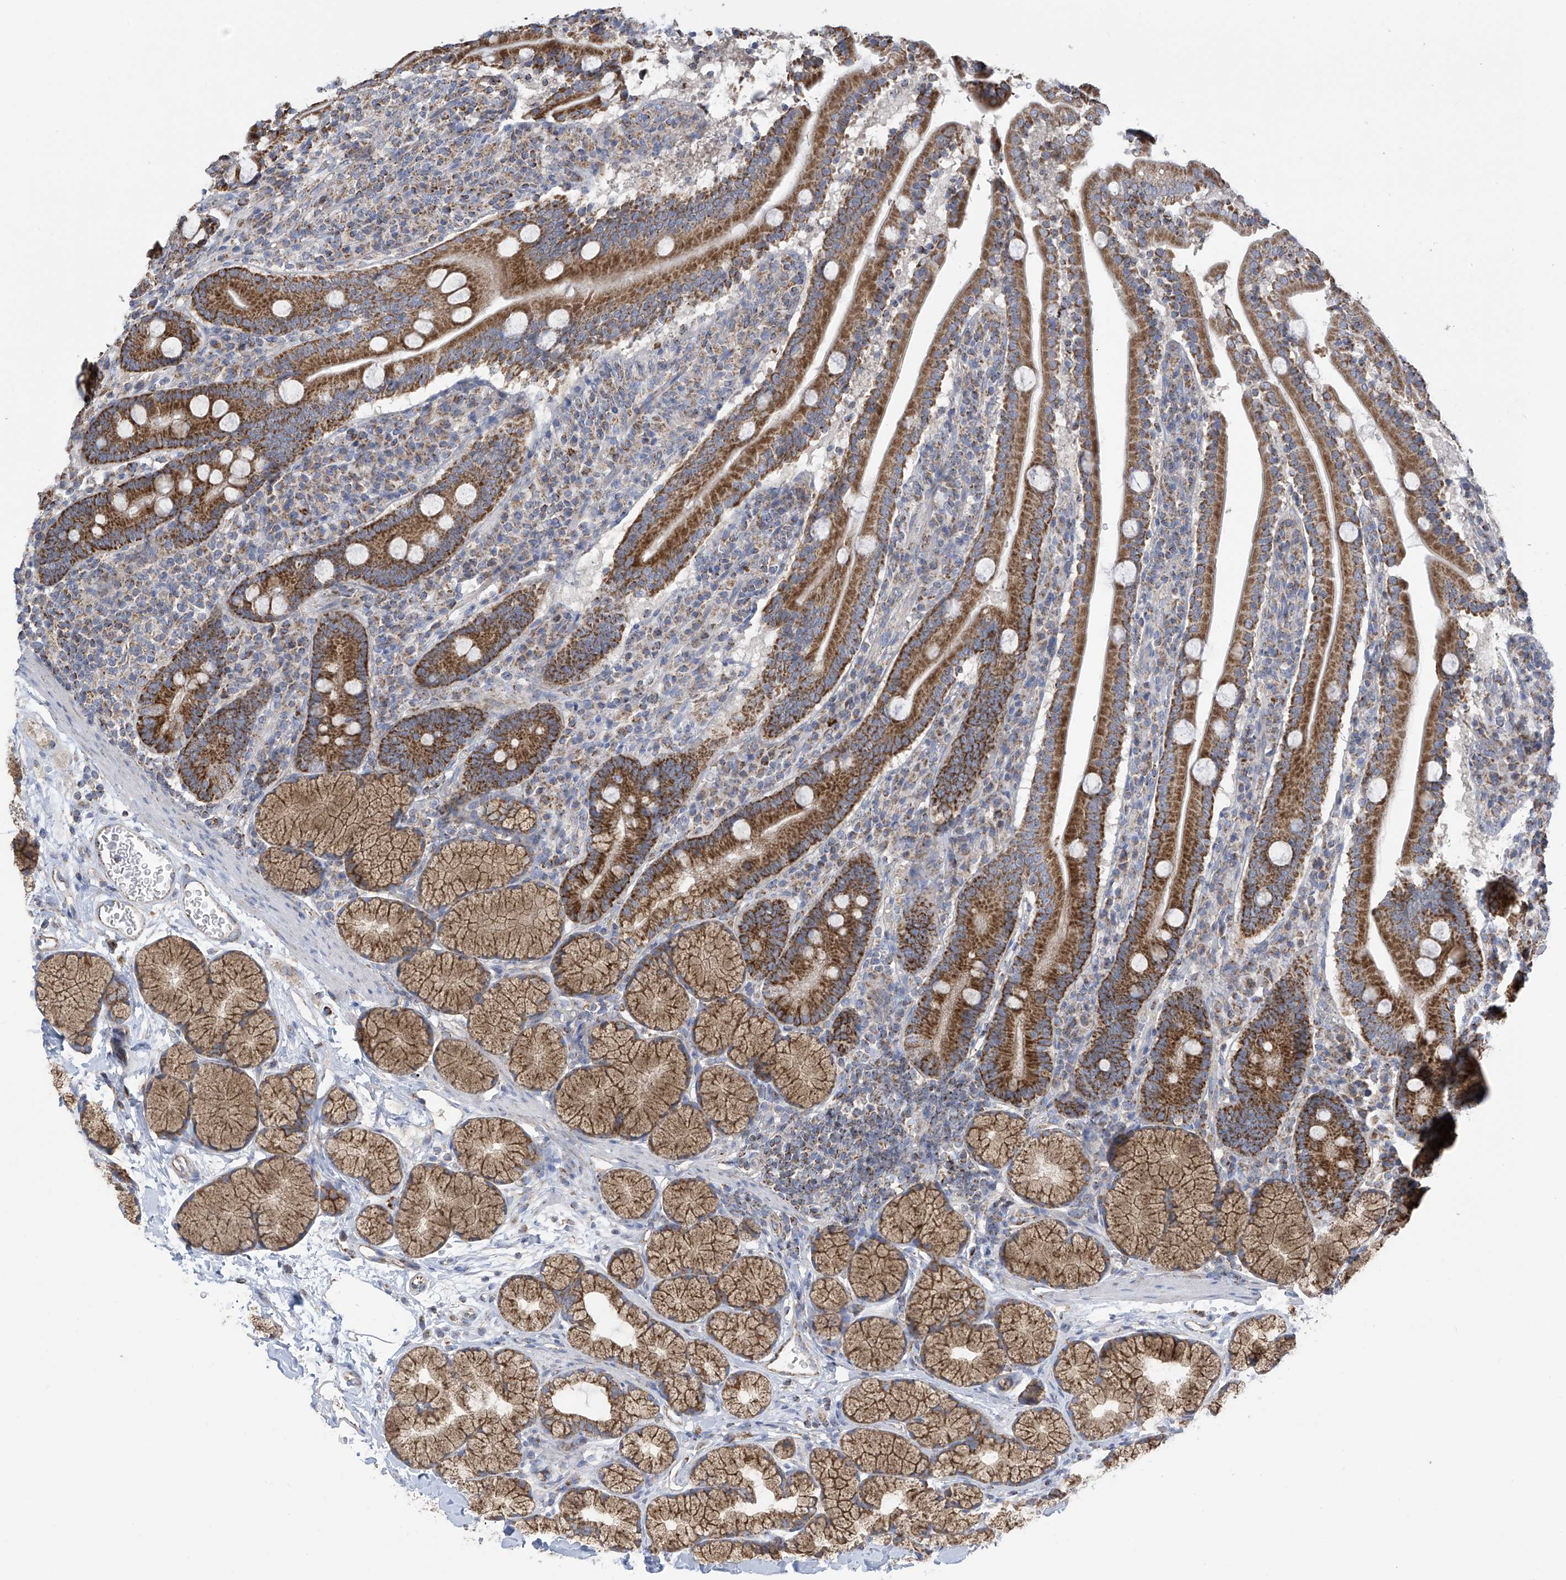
{"staining": {"intensity": "strong", "quantity": ">75%", "location": "cytoplasmic/membranous"}, "tissue": "duodenum", "cell_type": "Glandular cells", "image_type": "normal", "snomed": [{"axis": "morphology", "description": "Normal tissue, NOS"}, {"axis": "topography", "description": "Duodenum"}], "caption": "Duodenum stained with DAB (3,3'-diaminobenzidine) immunohistochemistry displays high levels of strong cytoplasmic/membranous positivity in approximately >75% of glandular cells. (Brightfield microscopy of DAB IHC at high magnification).", "gene": "PNPT1", "patient": {"sex": "male", "age": 35}}